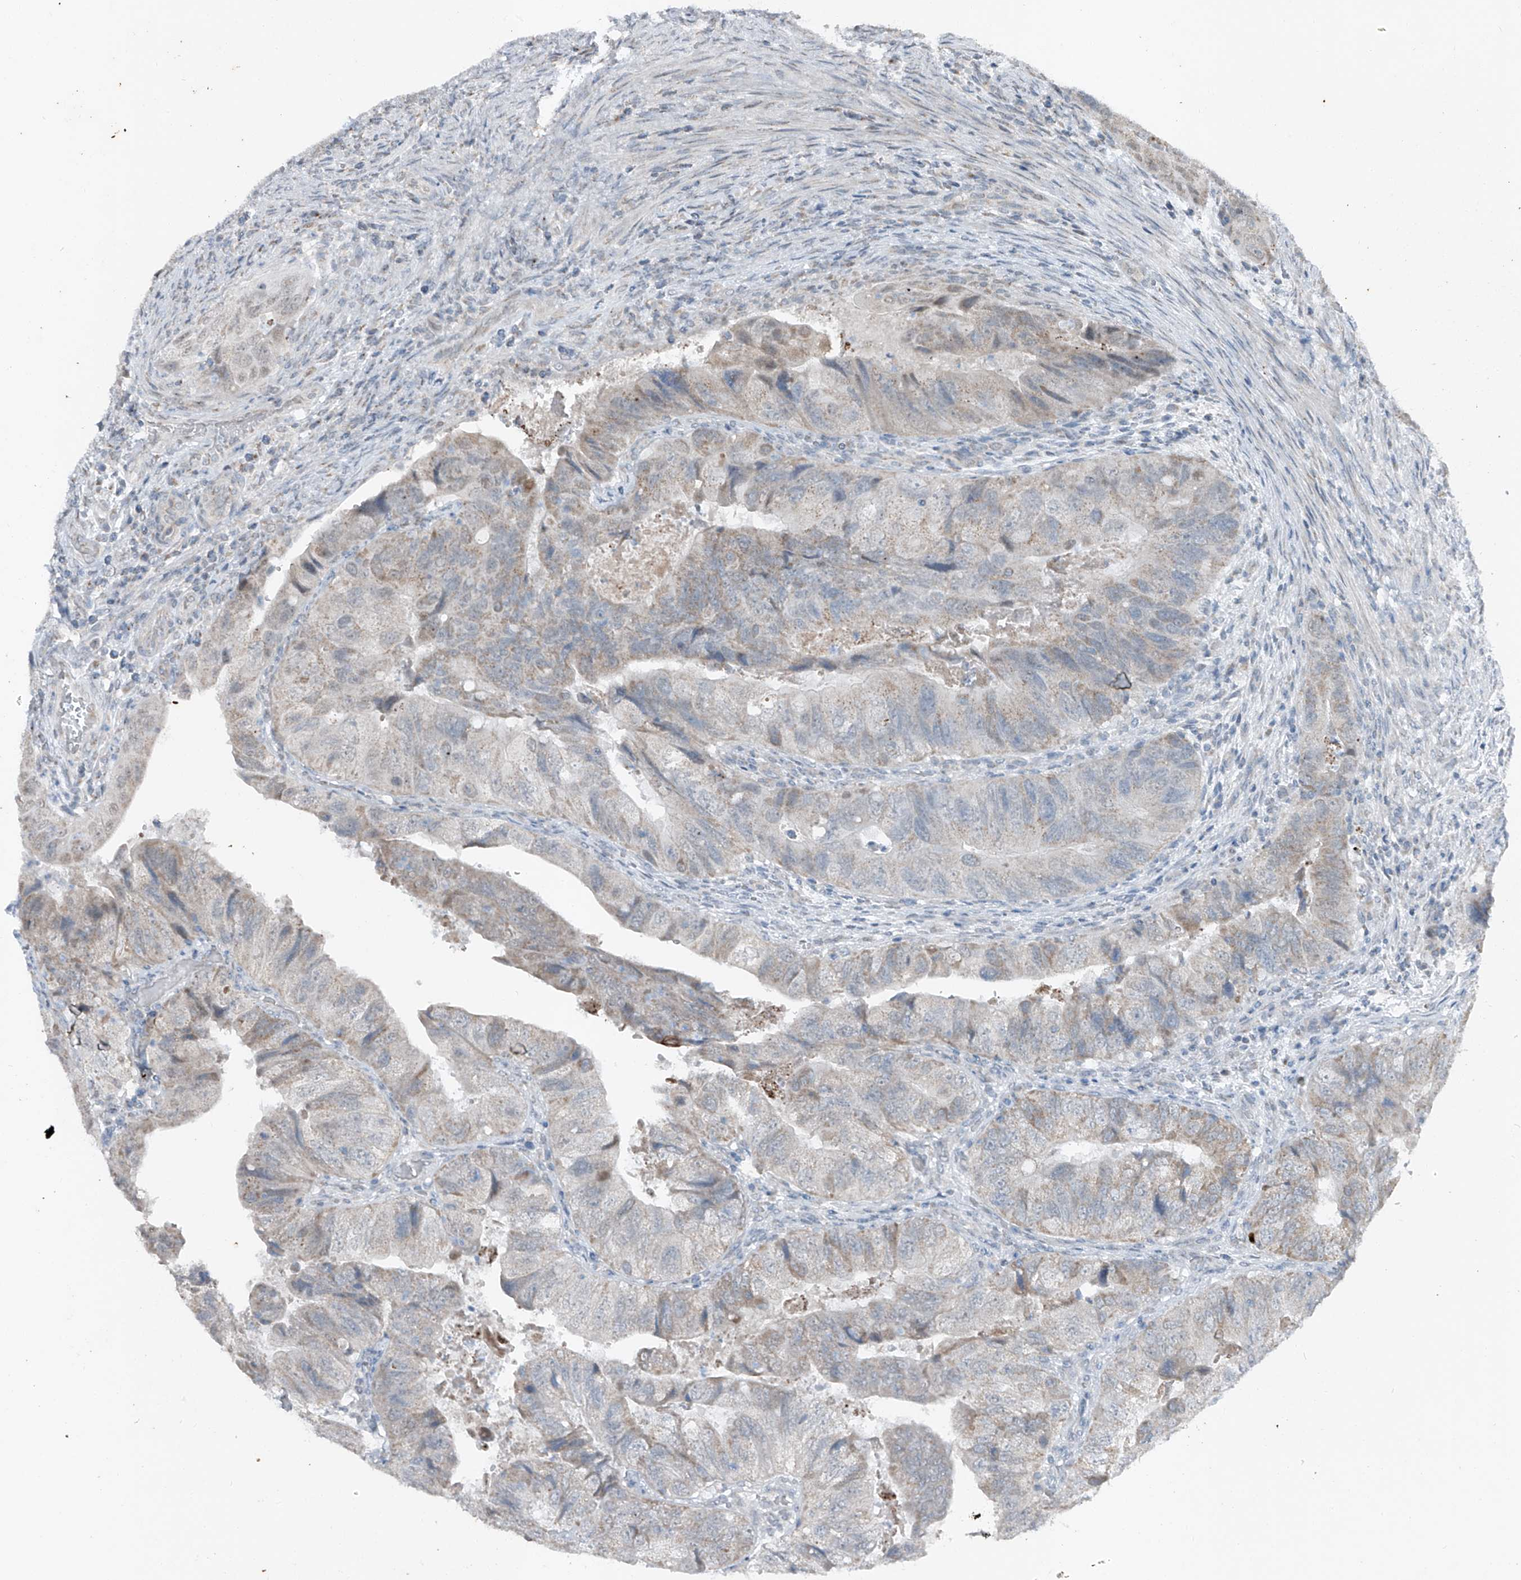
{"staining": {"intensity": "weak", "quantity": "<25%", "location": "cytoplasmic/membranous"}, "tissue": "colorectal cancer", "cell_type": "Tumor cells", "image_type": "cancer", "snomed": [{"axis": "morphology", "description": "Adenocarcinoma, NOS"}, {"axis": "topography", "description": "Rectum"}], "caption": "Immunohistochemistry (IHC) photomicrograph of neoplastic tissue: colorectal adenocarcinoma stained with DAB reveals no significant protein positivity in tumor cells.", "gene": "DYRK1B", "patient": {"sex": "male", "age": 63}}